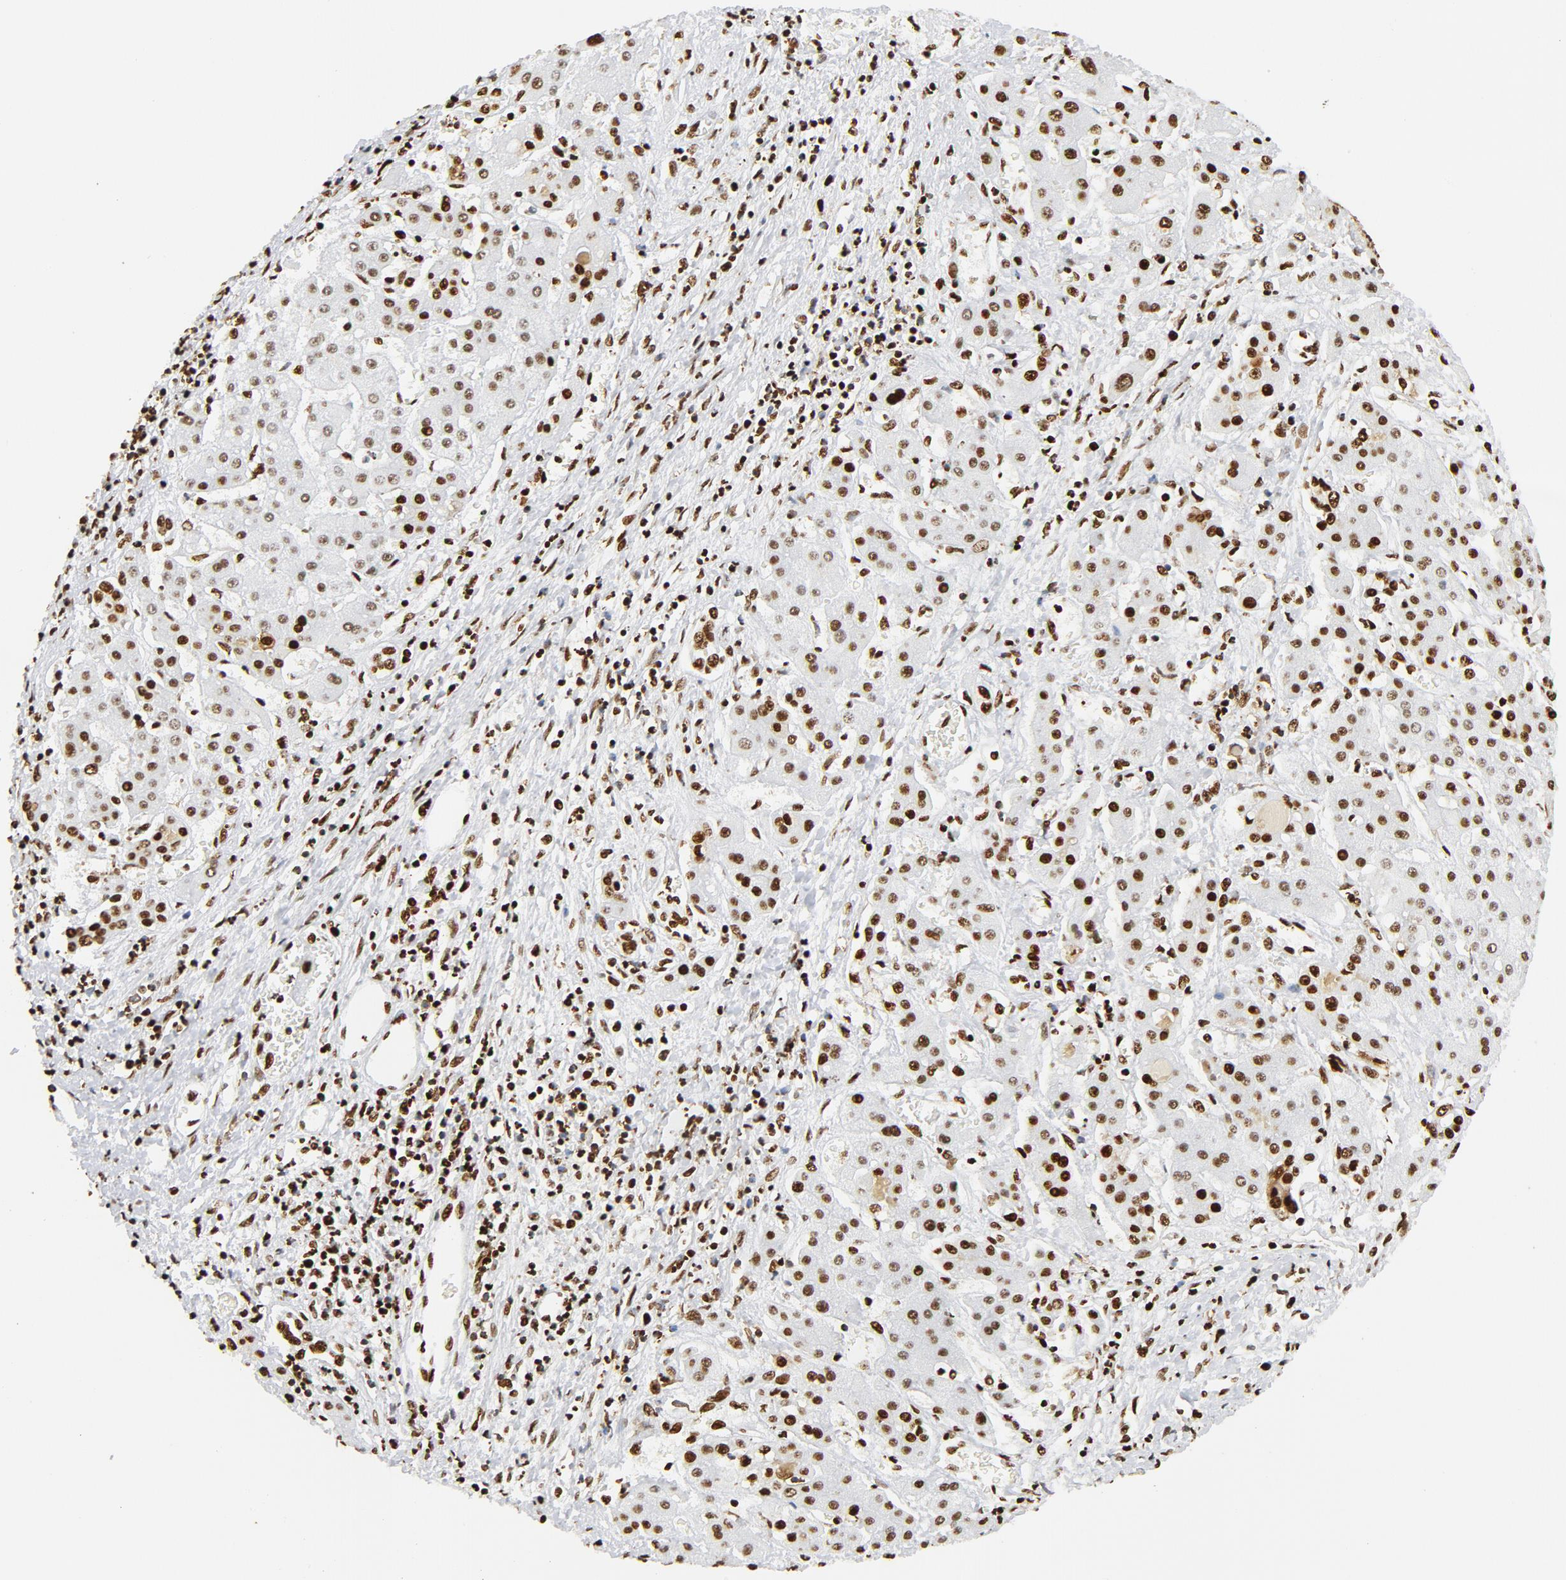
{"staining": {"intensity": "strong", "quantity": ">75%", "location": "nuclear"}, "tissue": "liver cancer", "cell_type": "Tumor cells", "image_type": "cancer", "snomed": [{"axis": "morphology", "description": "Carcinoma, Hepatocellular, NOS"}, {"axis": "topography", "description": "Liver"}], "caption": "Immunohistochemistry staining of hepatocellular carcinoma (liver), which displays high levels of strong nuclear positivity in approximately >75% of tumor cells indicating strong nuclear protein positivity. The staining was performed using DAB (brown) for protein detection and nuclei were counterstained in hematoxylin (blue).", "gene": "XRCC6", "patient": {"sex": "male", "age": 24}}